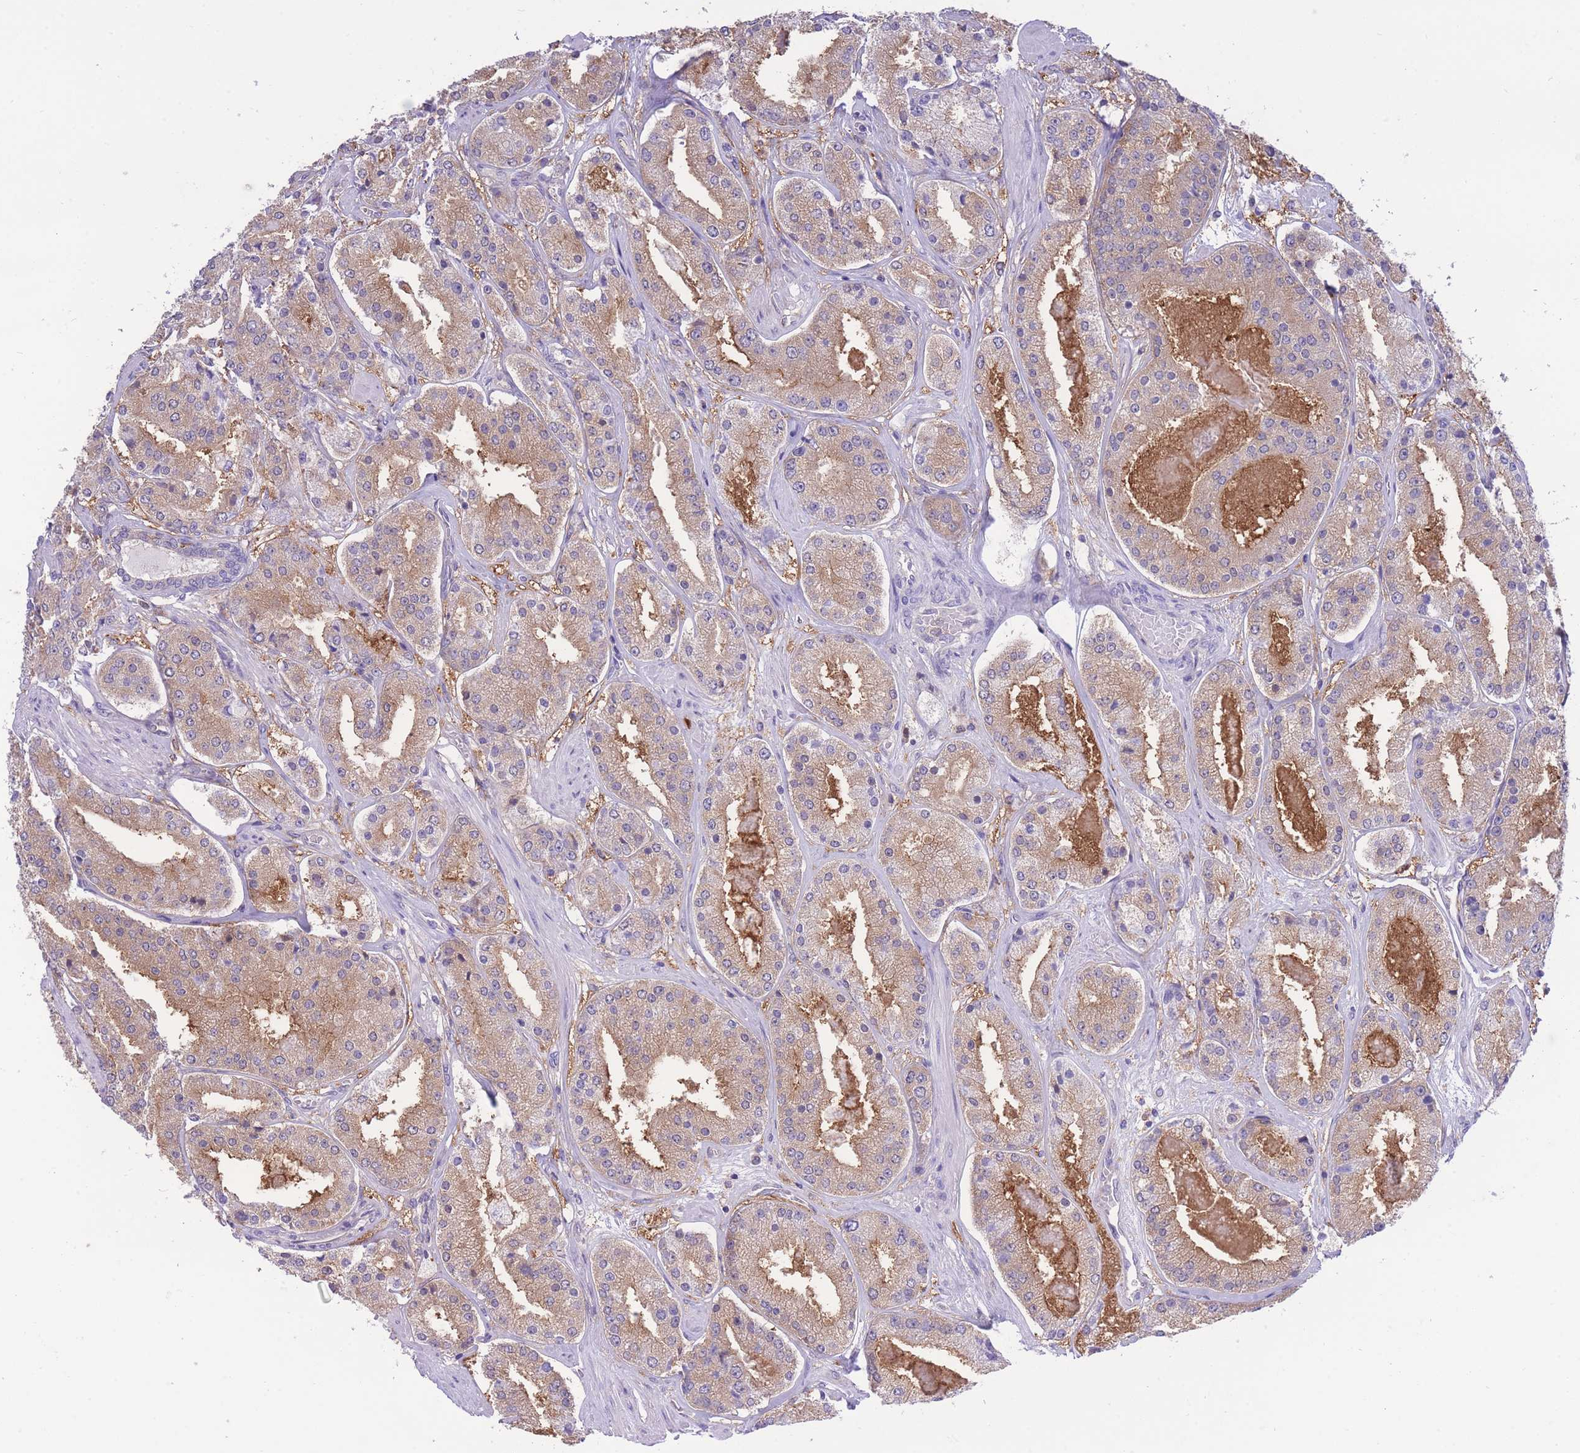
{"staining": {"intensity": "weak", "quantity": ">75%", "location": "cytoplasmic/membranous"}, "tissue": "prostate cancer", "cell_type": "Tumor cells", "image_type": "cancer", "snomed": [{"axis": "morphology", "description": "Adenocarcinoma, High grade"}, {"axis": "topography", "description": "Prostate"}], "caption": "The photomicrograph displays staining of prostate cancer (high-grade adenocarcinoma), revealing weak cytoplasmic/membranous protein positivity (brown color) within tumor cells. Using DAB (brown) and hematoxylin (blue) stains, captured at high magnification using brightfield microscopy.", "gene": "NAMPT", "patient": {"sex": "male", "age": 63}}